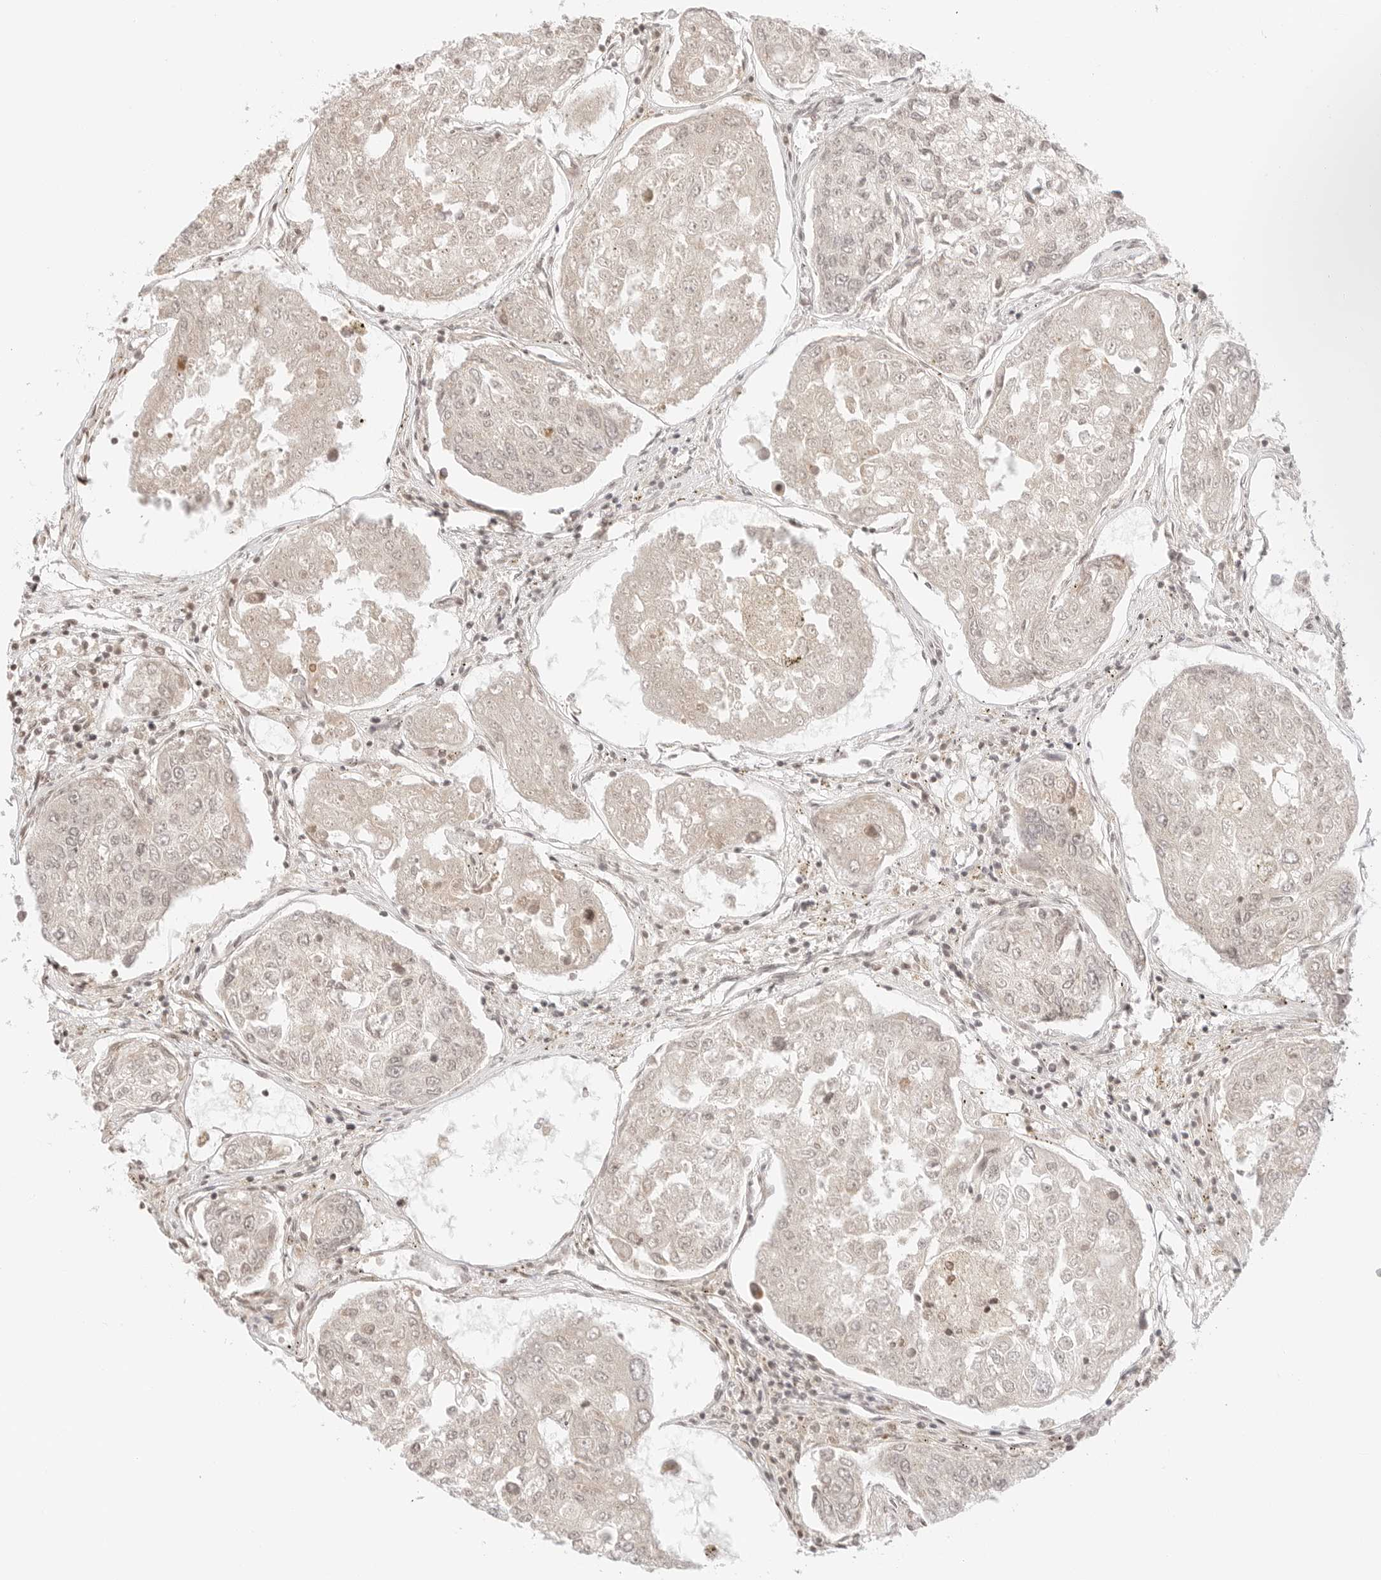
{"staining": {"intensity": "weak", "quantity": "<25%", "location": "cytoplasmic/membranous"}, "tissue": "urothelial cancer", "cell_type": "Tumor cells", "image_type": "cancer", "snomed": [{"axis": "morphology", "description": "Urothelial carcinoma, High grade"}, {"axis": "topography", "description": "Lymph node"}, {"axis": "topography", "description": "Urinary bladder"}], "caption": "Tumor cells show no significant expression in urothelial cancer.", "gene": "RPS6KL1", "patient": {"sex": "male", "age": 51}}